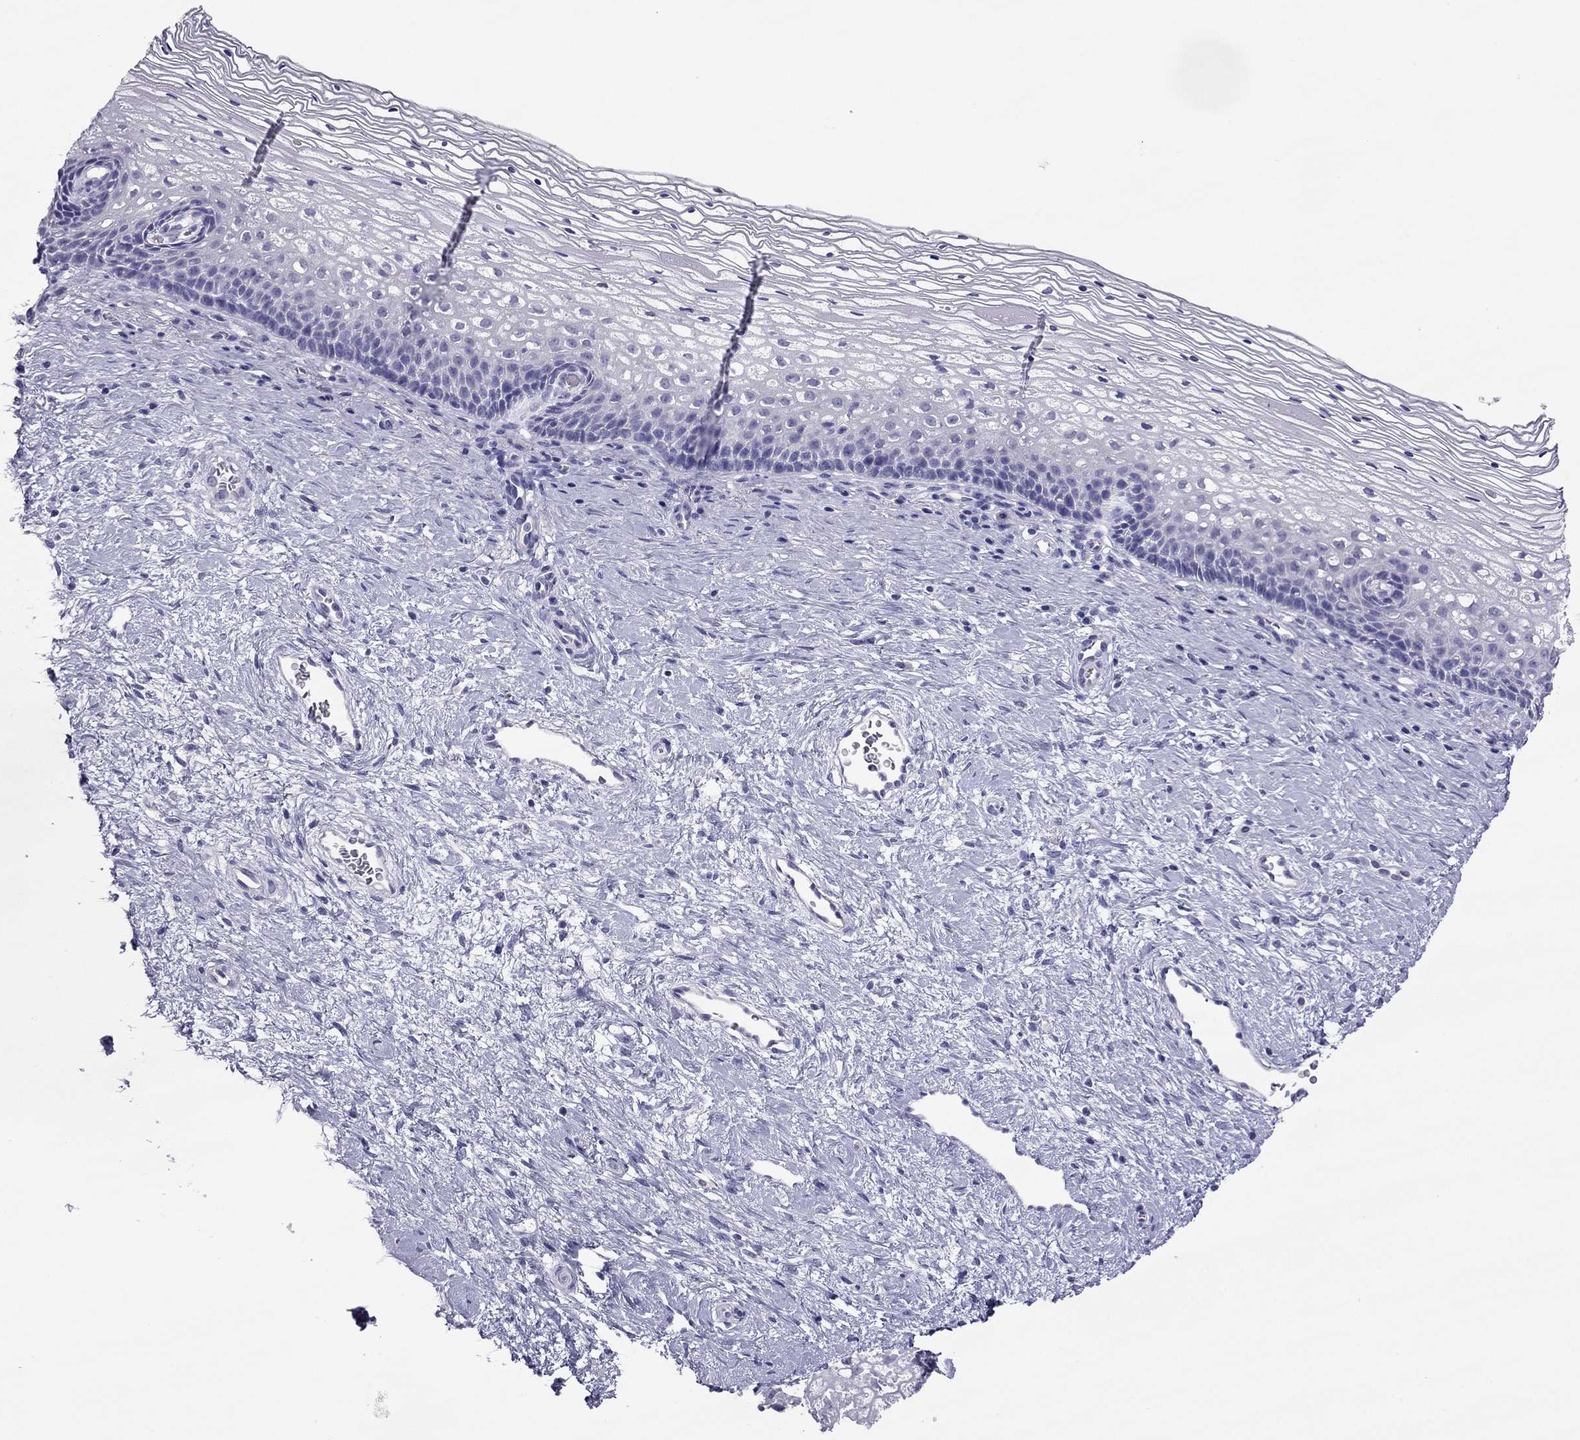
{"staining": {"intensity": "negative", "quantity": "none", "location": "none"}, "tissue": "cervix", "cell_type": "Glandular cells", "image_type": "normal", "snomed": [{"axis": "morphology", "description": "Normal tissue, NOS"}, {"axis": "topography", "description": "Cervix"}], "caption": "DAB immunohistochemical staining of unremarkable human cervix shows no significant staining in glandular cells. (DAB immunohistochemistry (IHC), high magnification).", "gene": "PDE6A", "patient": {"sex": "female", "age": 34}}